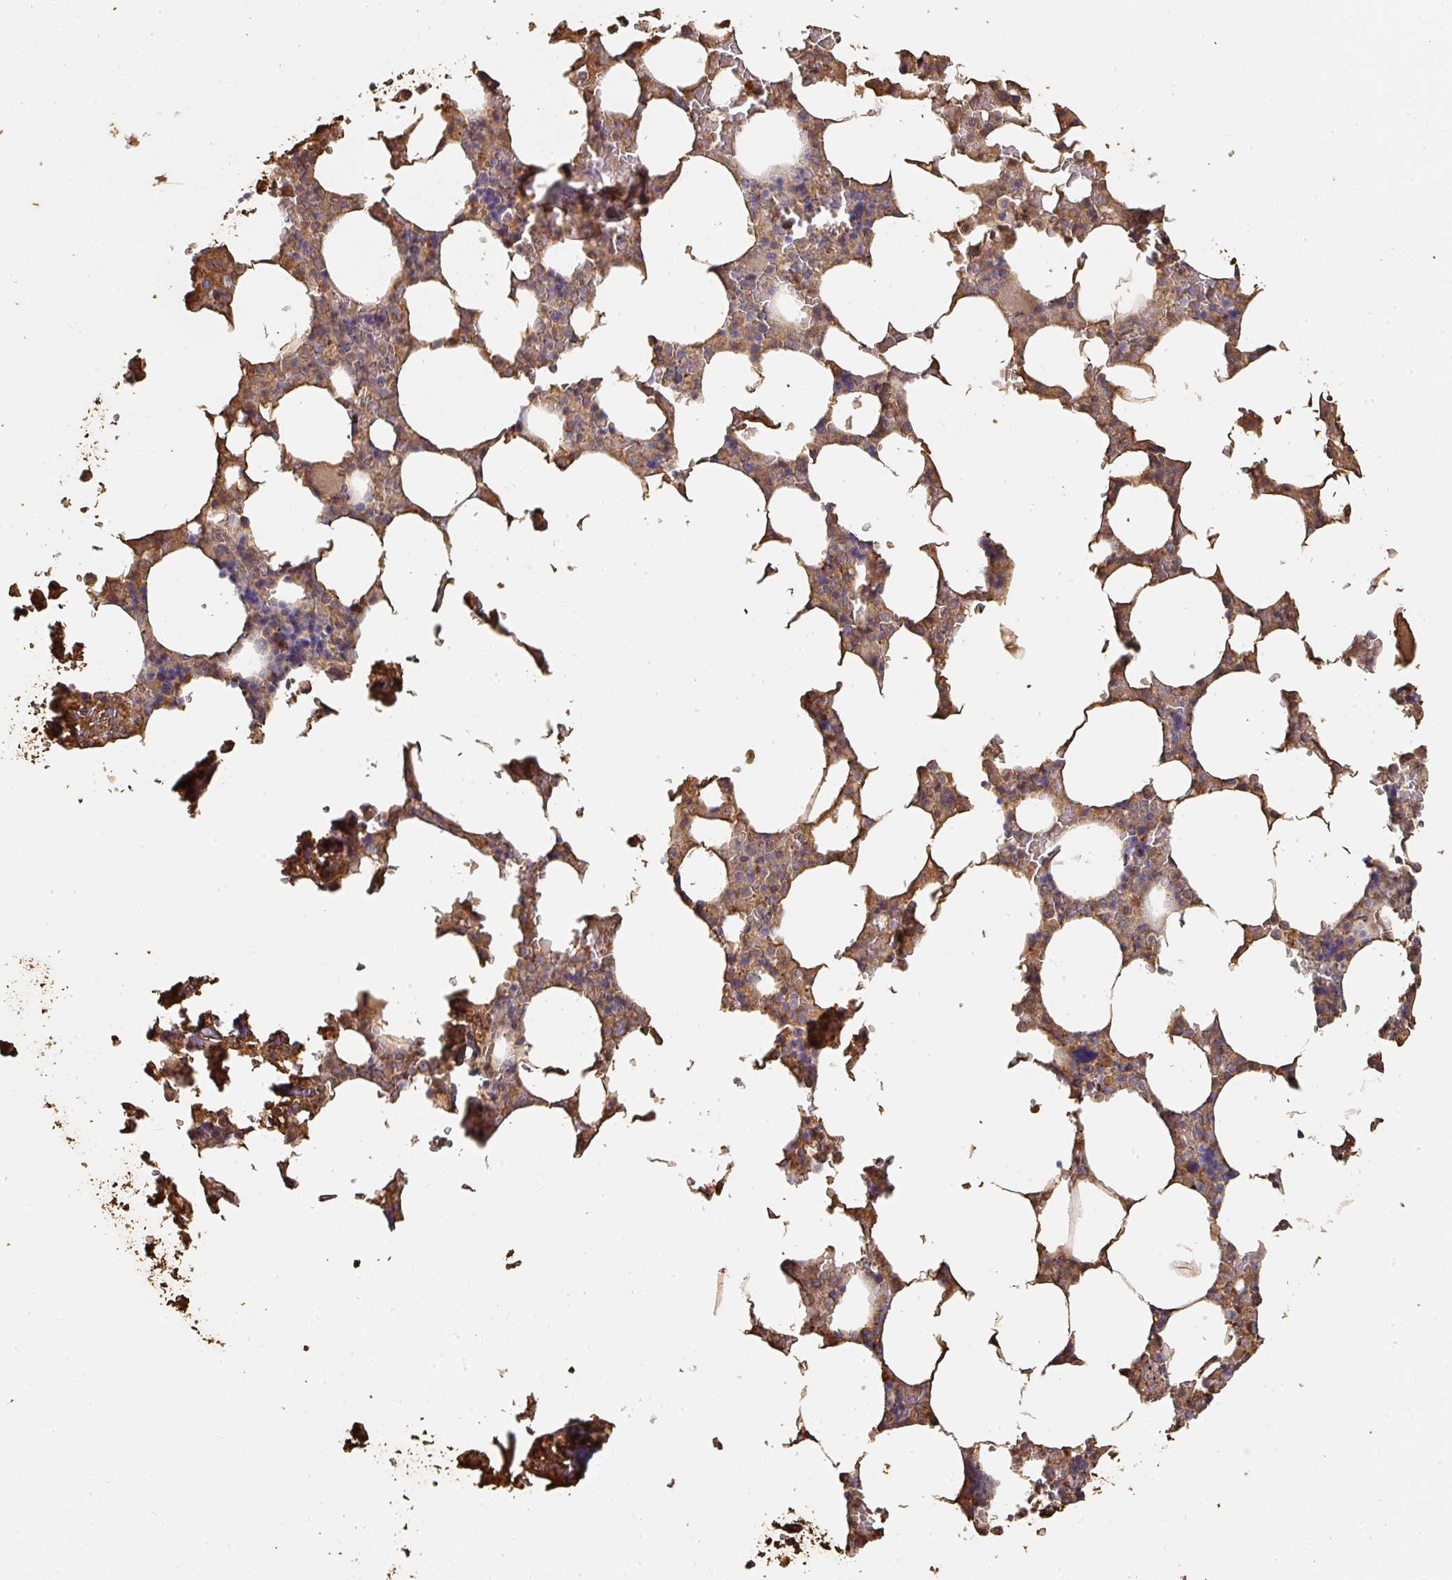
{"staining": {"intensity": "moderate", "quantity": "<25%", "location": "cytoplasmic/membranous"}, "tissue": "bone marrow", "cell_type": "Hematopoietic cells", "image_type": "normal", "snomed": [{"axis": "morphology", "description": "Normal tissue, NOS"}, {"axis": "topography", "description": "Bone marrow"}], "caption": "Brown immunohistochemical staining in unremarkable bone marrow demonstrates moderate cytoplasmic/membranous positivity in about <25% of hematopoietic cells.", "gene": "ALB", "patient": {"sex": "male", "age": 64}}